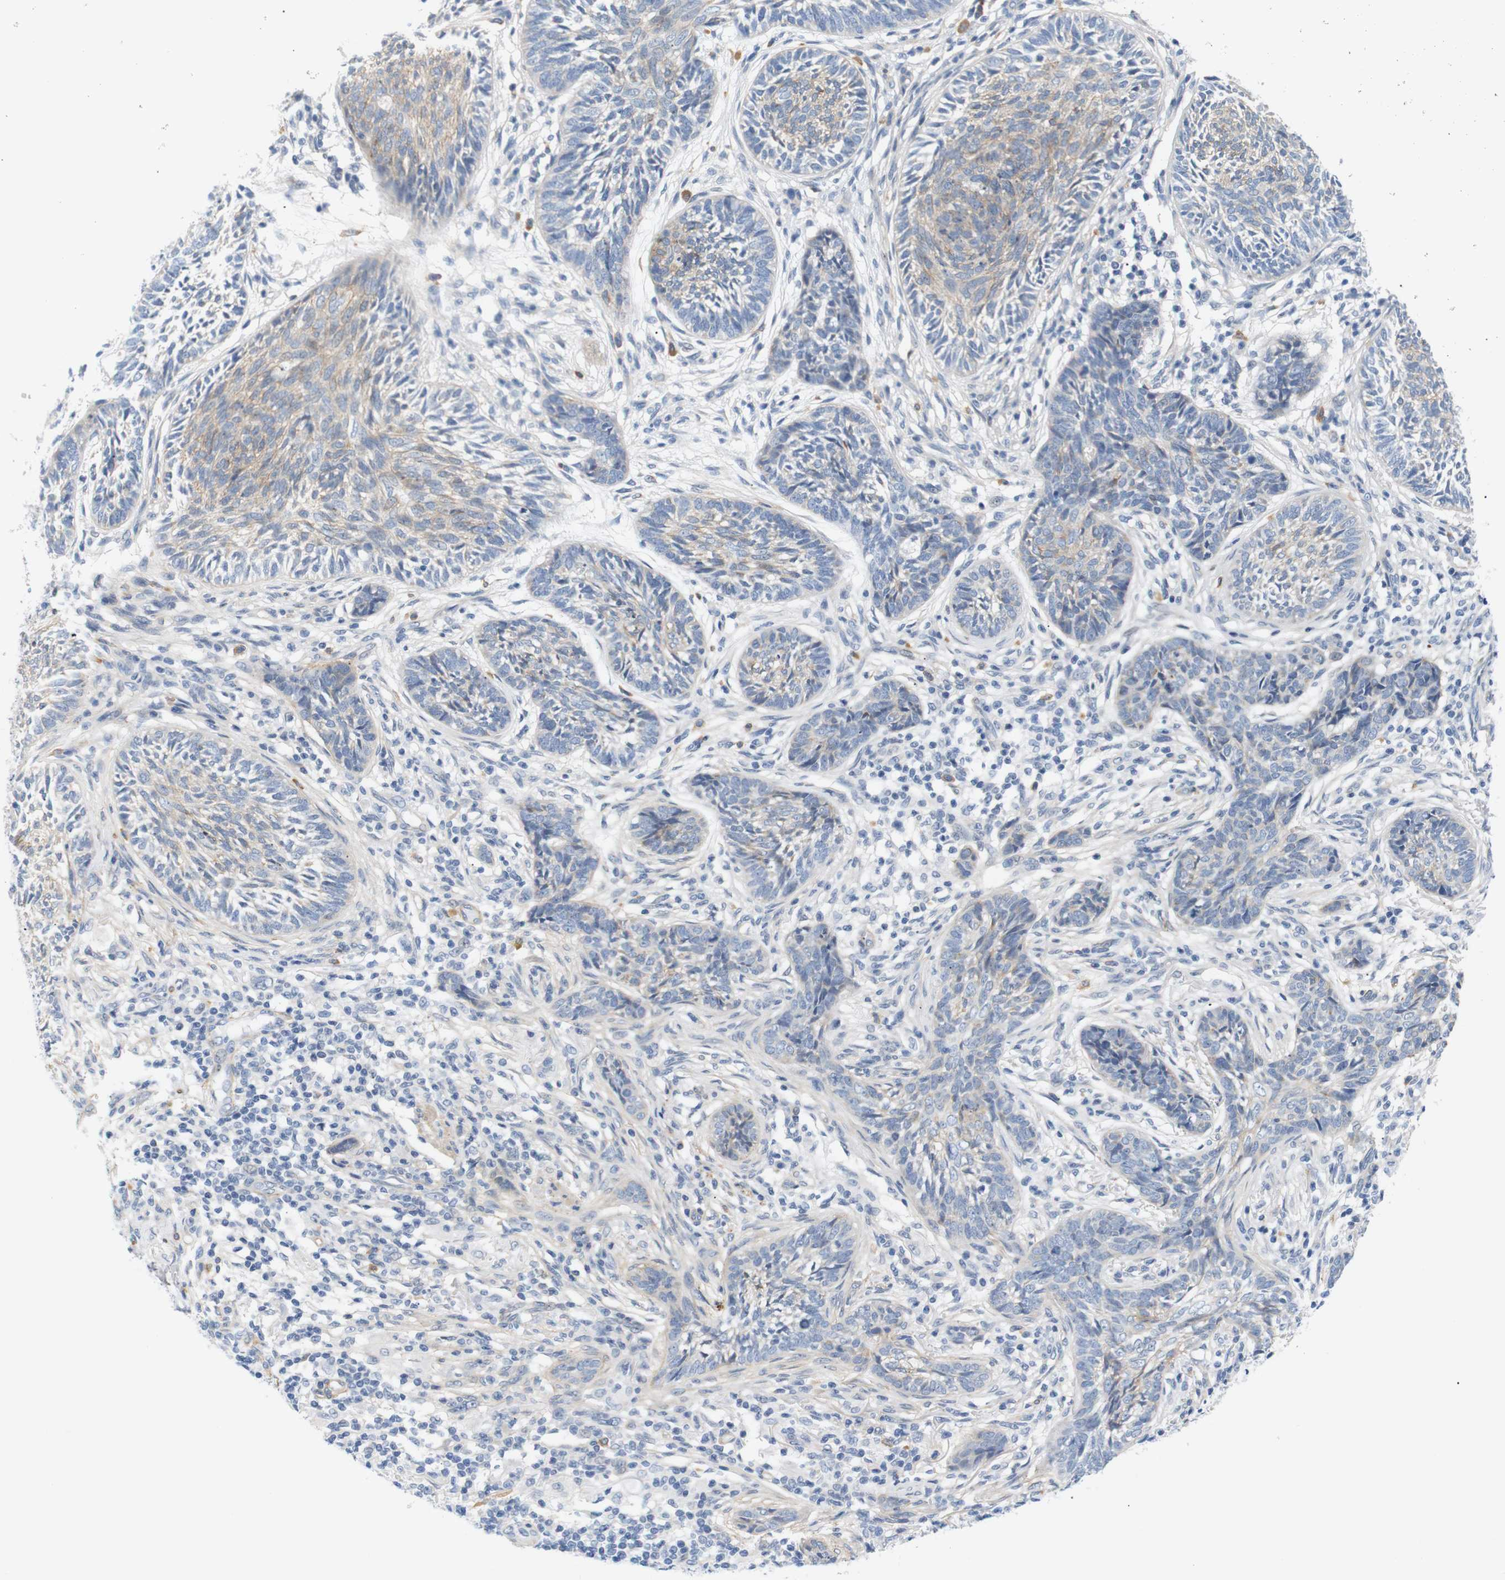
{"staining": {"intensity": "weak", "quantity": "<25%", "location": "cytoplasmic/membranous"}, "tissue": "skin cancer", "cell_type": "Tumor cells", "image_type": "cancer", "snomed": [{"axis": "morphology", "description": "Papilloma, NOS"}, {"axis": "morphology", "description": "Basal cell carcinoma"}, {"axis": "topography", "description": "Skin"}], "caption": "There is no significant positivity in tumor cells of skin cancer.", "gene": "STMN3", "patient": {"sex": "male", "age": 87}}